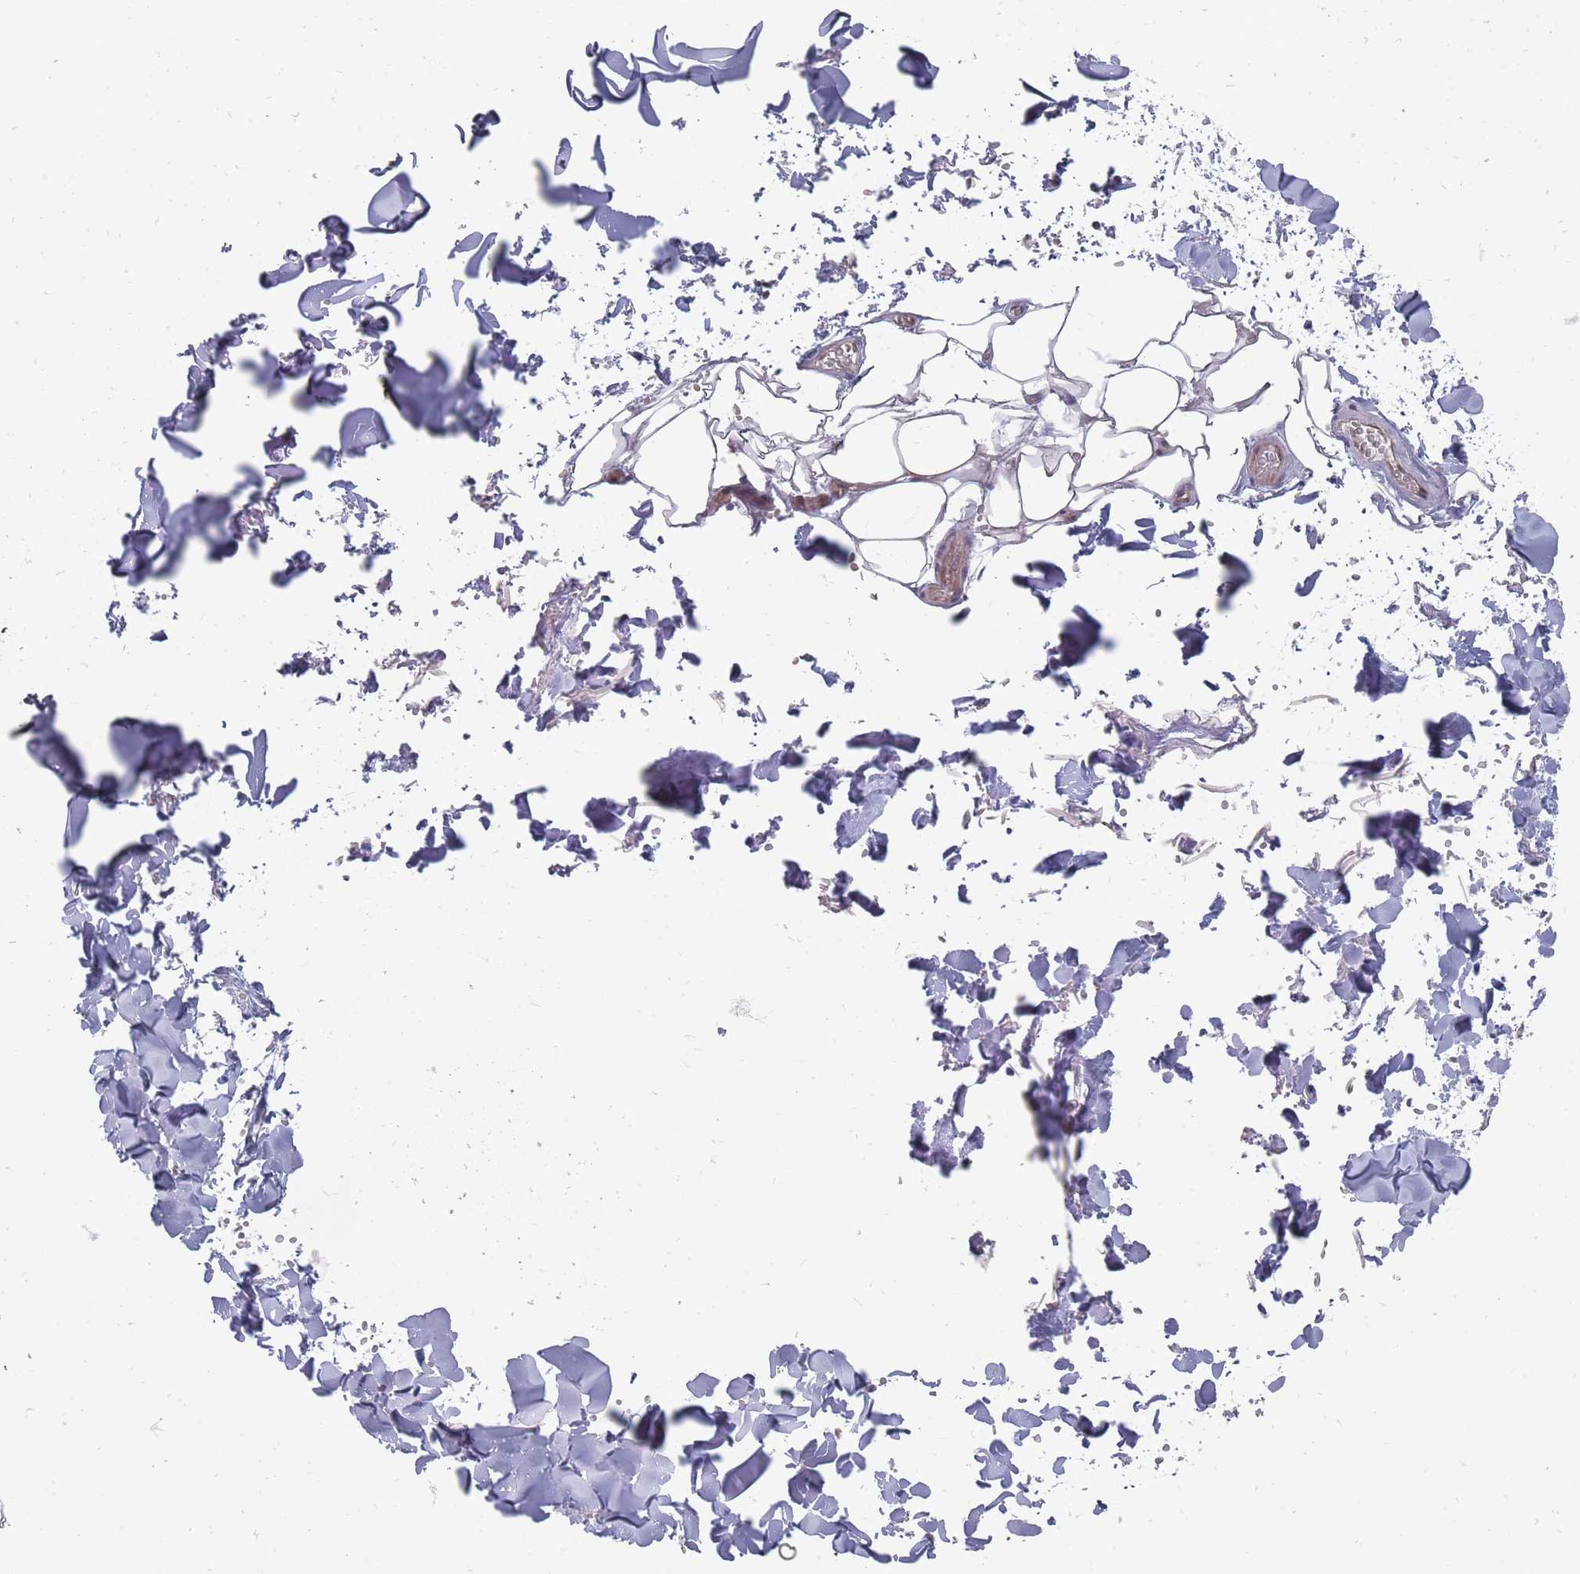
{"staining": {"intensity": "negative", "quantity": "none", "location": "none"}, "tissue": "adipose tissue", "cell_type": "Adipocytes", "image_type": "normal", "snomed": [{"axis": "morphology", "description": "Normal tissue, NOS"}, {"axis": "topography", "description": "Salivary gland"}, {"axis": "topography", "description": "Peripheral nerve tissue"}], "caption": "This image is of benign adipose tissue stained with IHC to label a protein in brown with the nuclei are counter-stained blue. There is no positivity in adipocytes.", "gene": "NKD1", "patient": {"sex": "male", "age": 38}}